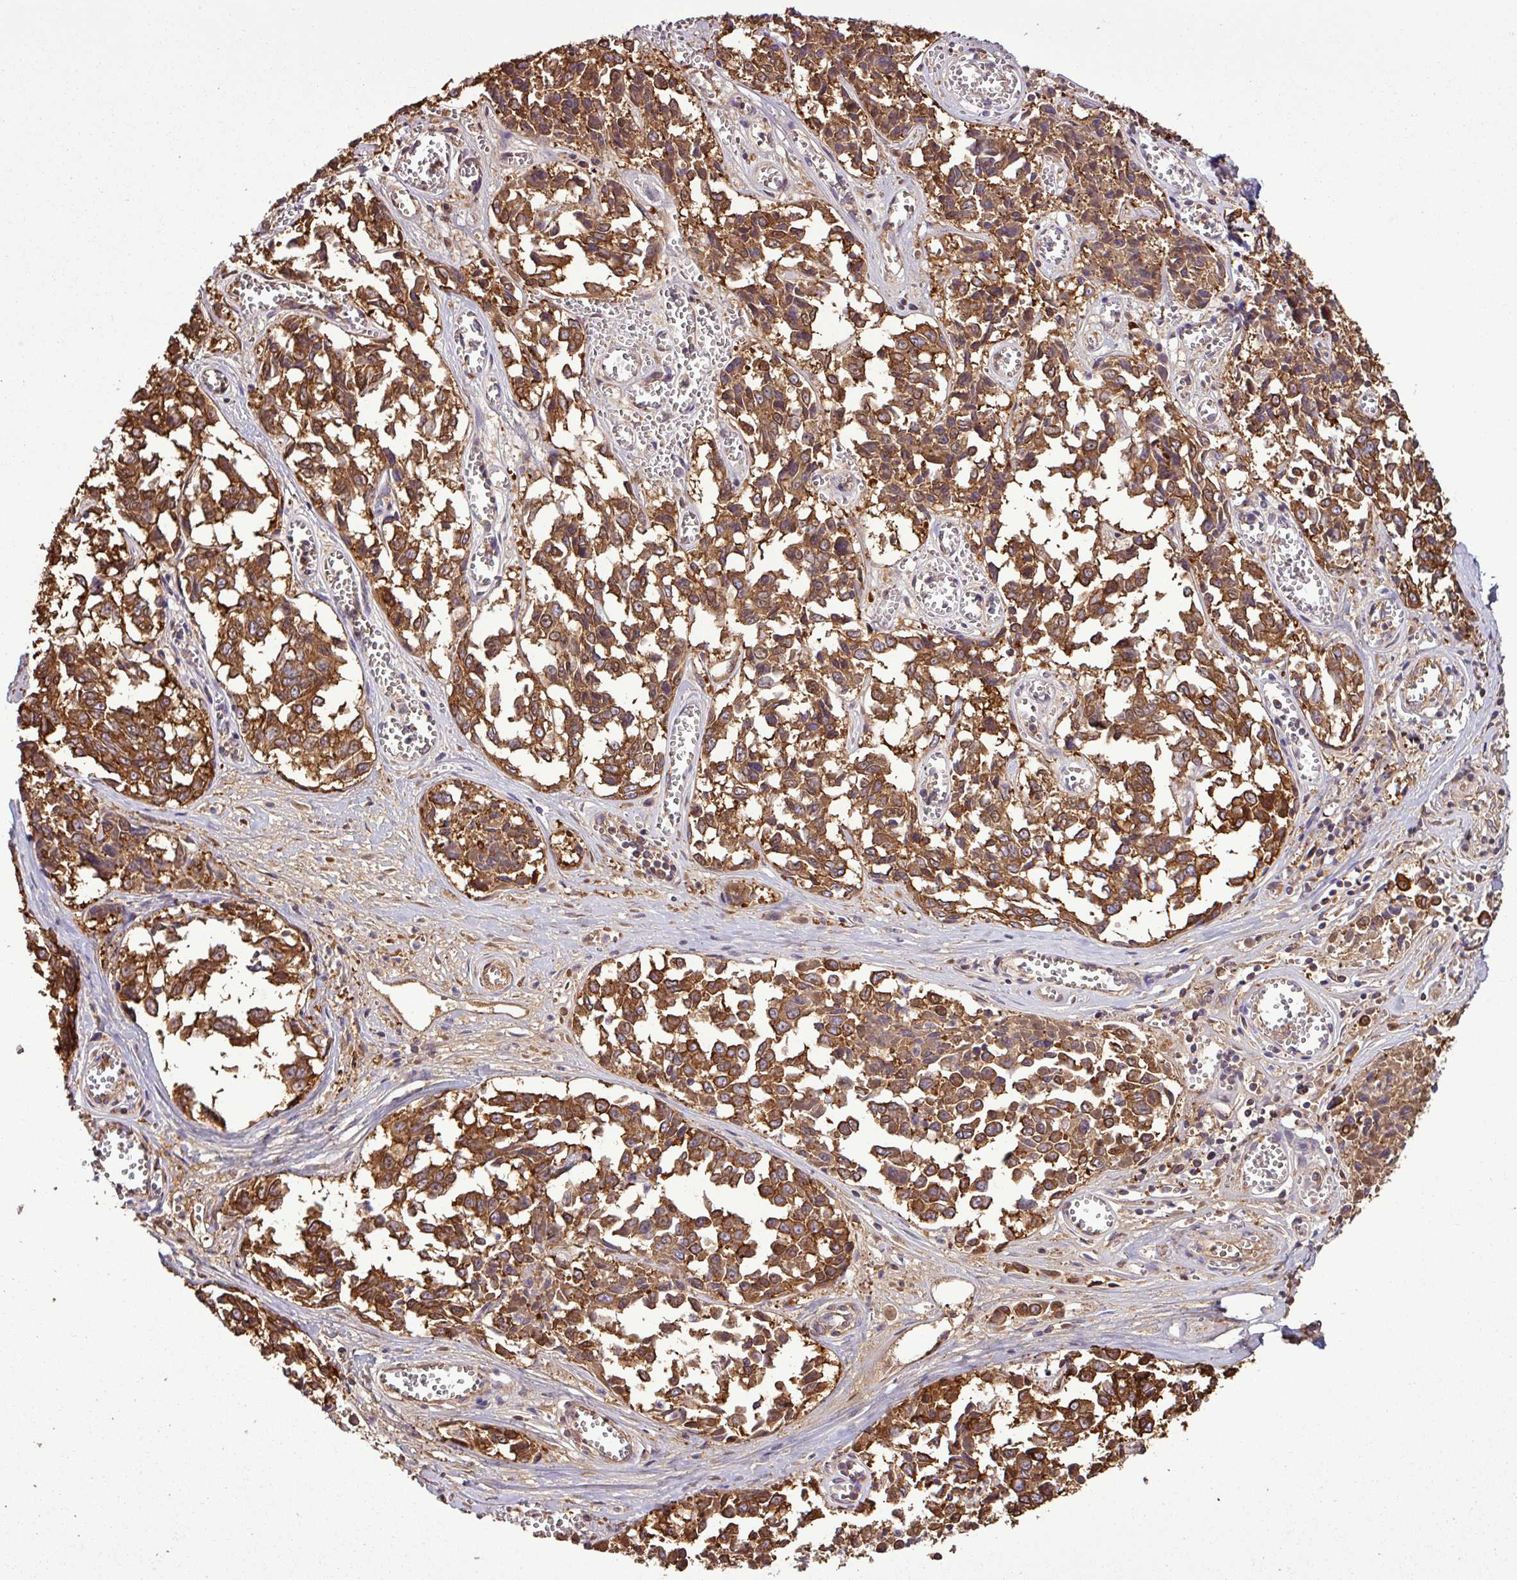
{"staining": {"intensity": "strong", "quantity": ">75%", "location": "cytoplasmic/membranous"}, "tissue": "melanoma", "cell_type": "Tumor cells", "image_type": "cancer", "snomed": [{"axis": "morphology", "description": "Malignant melanoma, NOS"}, {"axis": "topography", "description": "Skin"}], "caption": "A high-resolution histopathology image shows immunohistochemistry (IHC) staining of melanoma, which demonstrates strong cytoplasmic/membranous staining in approximately >75% of tumor cells.", "gene": "PACSIN2", "patient": {"sex": "female", "age": 64}}